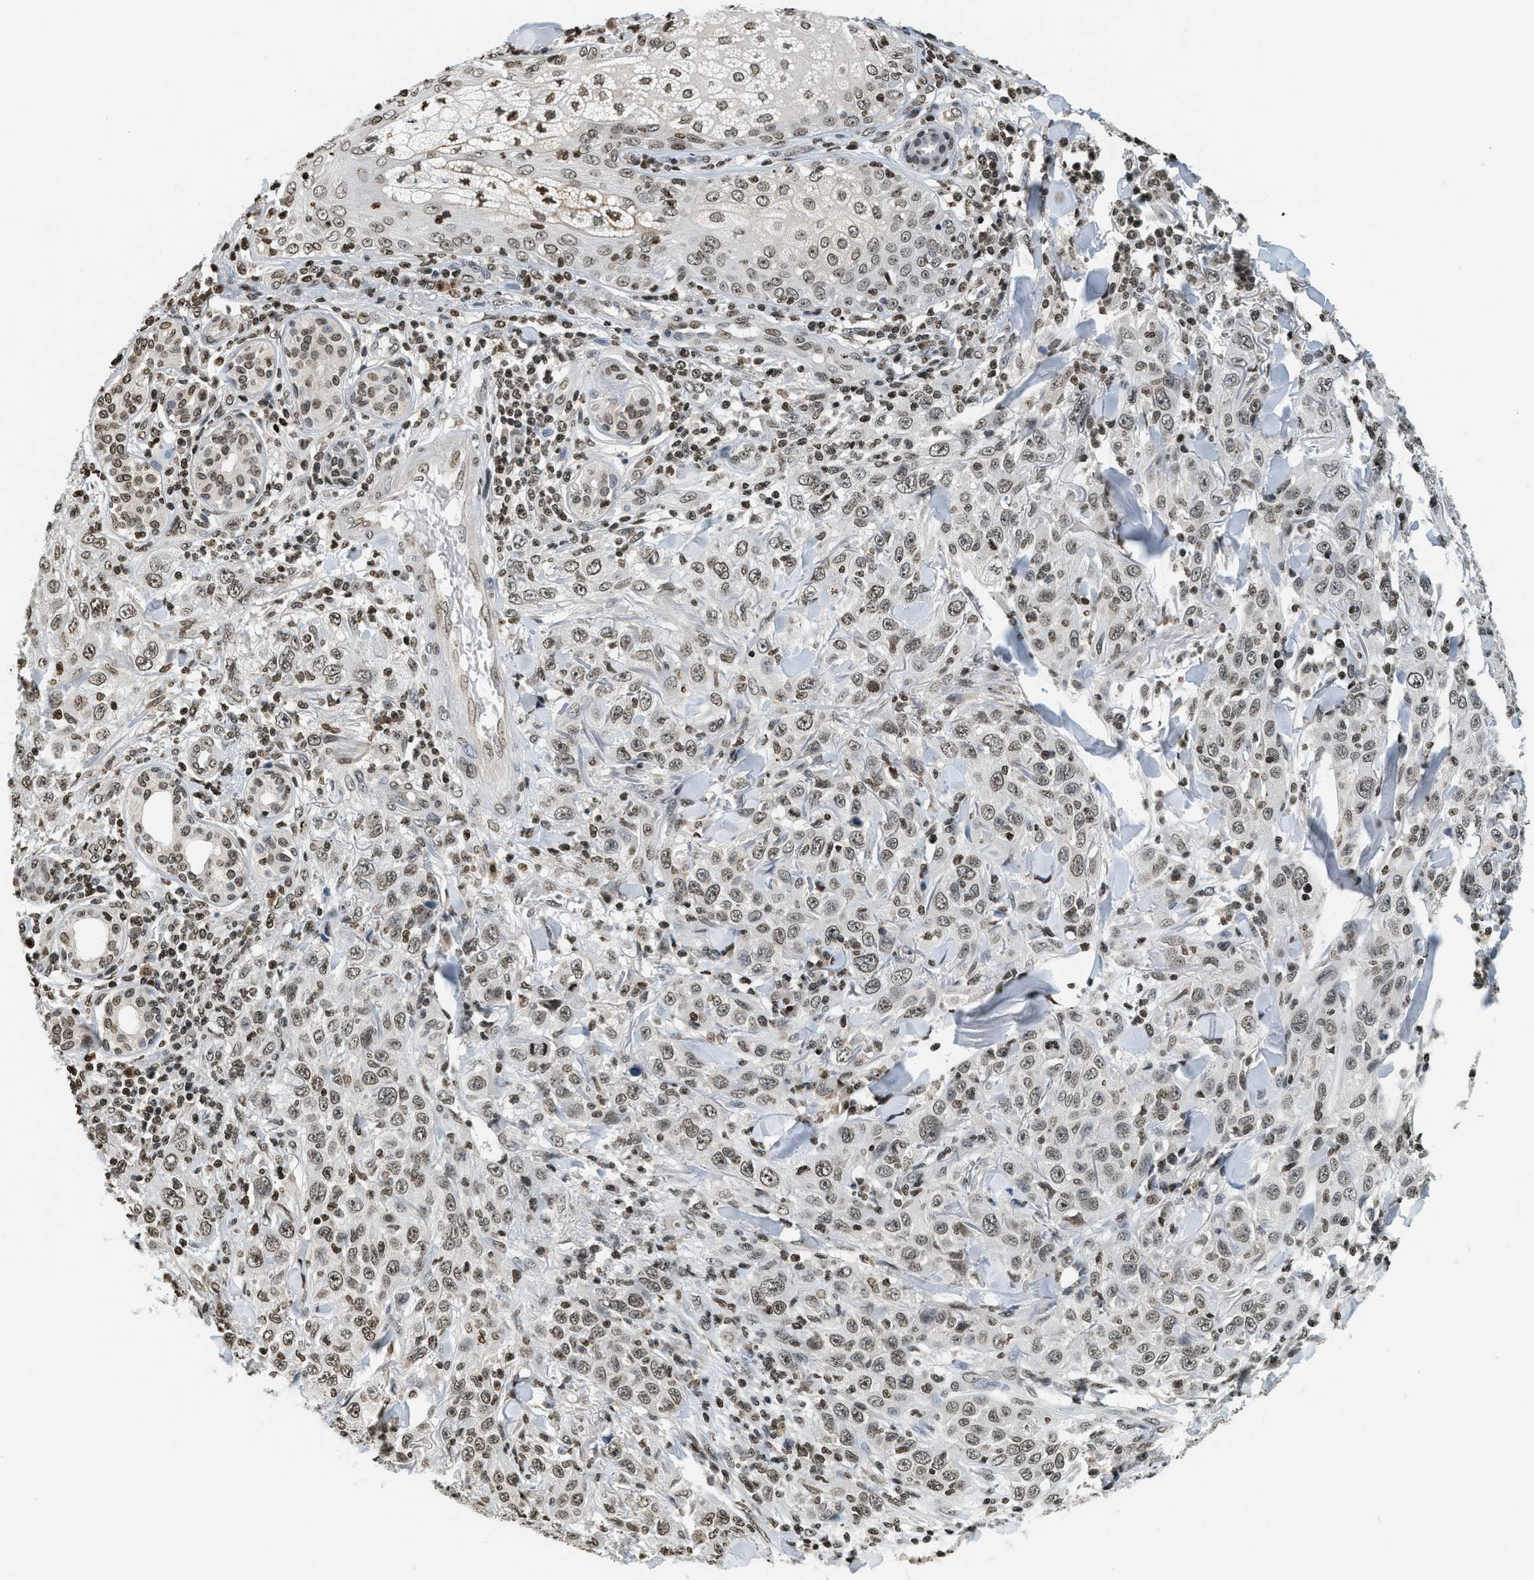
{"staining": {"intensity": "moderate", "quantity": ">75%", "location": "nuclear"}, "tissue": "skin cancer", "cell_type": "Tumor cells", "image_type": "cancer", "snomed": [{"axis": "morphology", "description": "Squamous cell carcinoma, NOS"}, {"axis": "topography", "description": "Skin"}], "caption": "Immunohistochemical staining of human skin cancer shows medium levels of moderate nuclear positivity in about >75% of tumor cells. (DAB = brown stain, brightfield microscopy at high magnification).", "gene": "LDB2", "patient": {"sex": "female", "age": 88}}